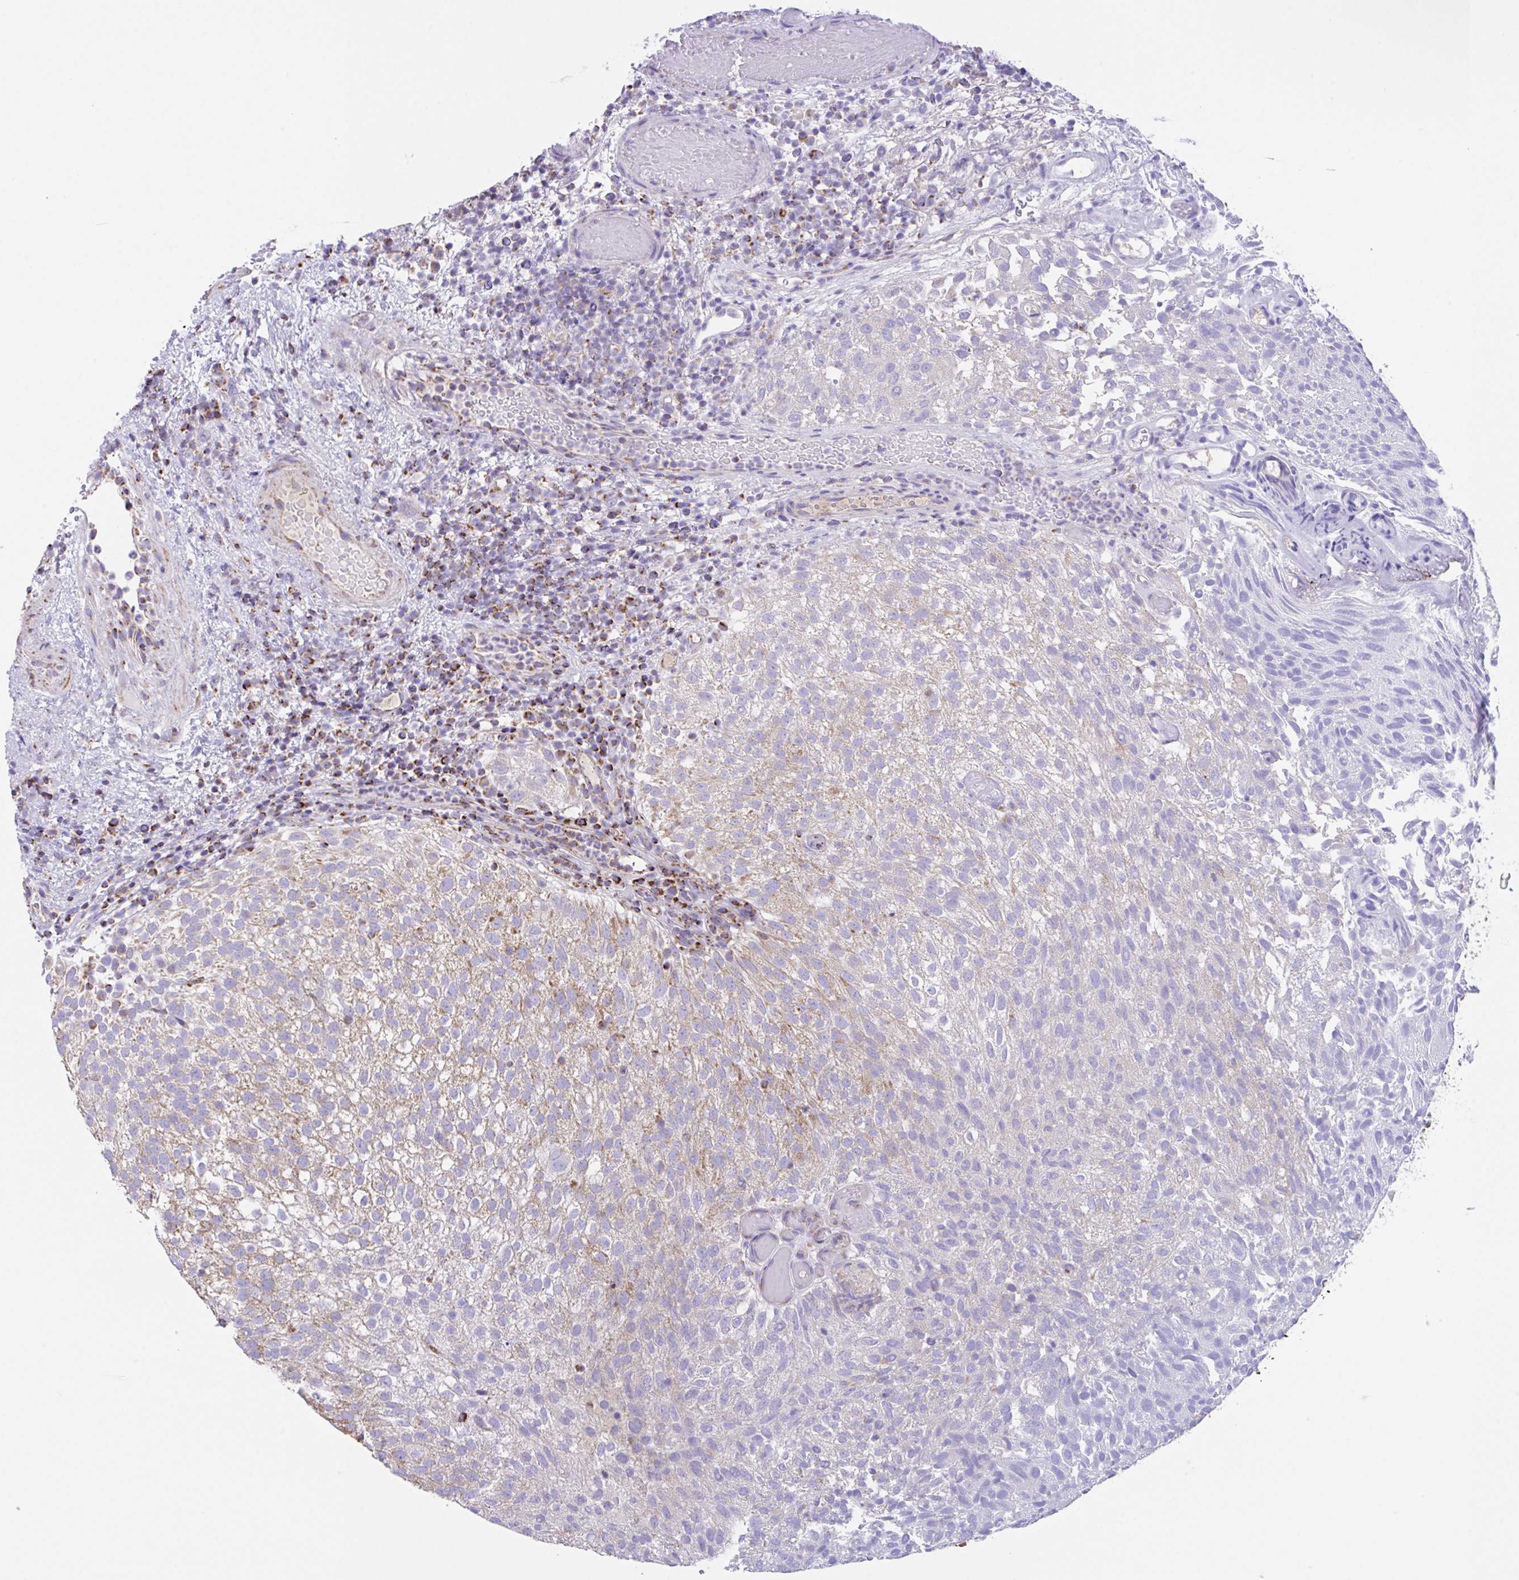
{"staining": {"intensity": "weak", "quantity": "25%-75%", "location": "cytoplasmic/membranous"}, "tissue": "urothelial cancer", "cell_type": "Tumor cells", "image_type": "cancer", "snomed": [{"axis": "morphology", "description": "Urothelial carcinoma, Low grade"}, {"axis": "topography", "description": "Urinary bladder"}], "caption": "Immunohistochemistry of human urothelial carcinoma (low-grade) displays low levels of weak cytoplasmic/membranous staining in about 25%-75% of tumor cells.", "gene": "PCMTD2", "patient": {"sex": "male", "age": 78}}